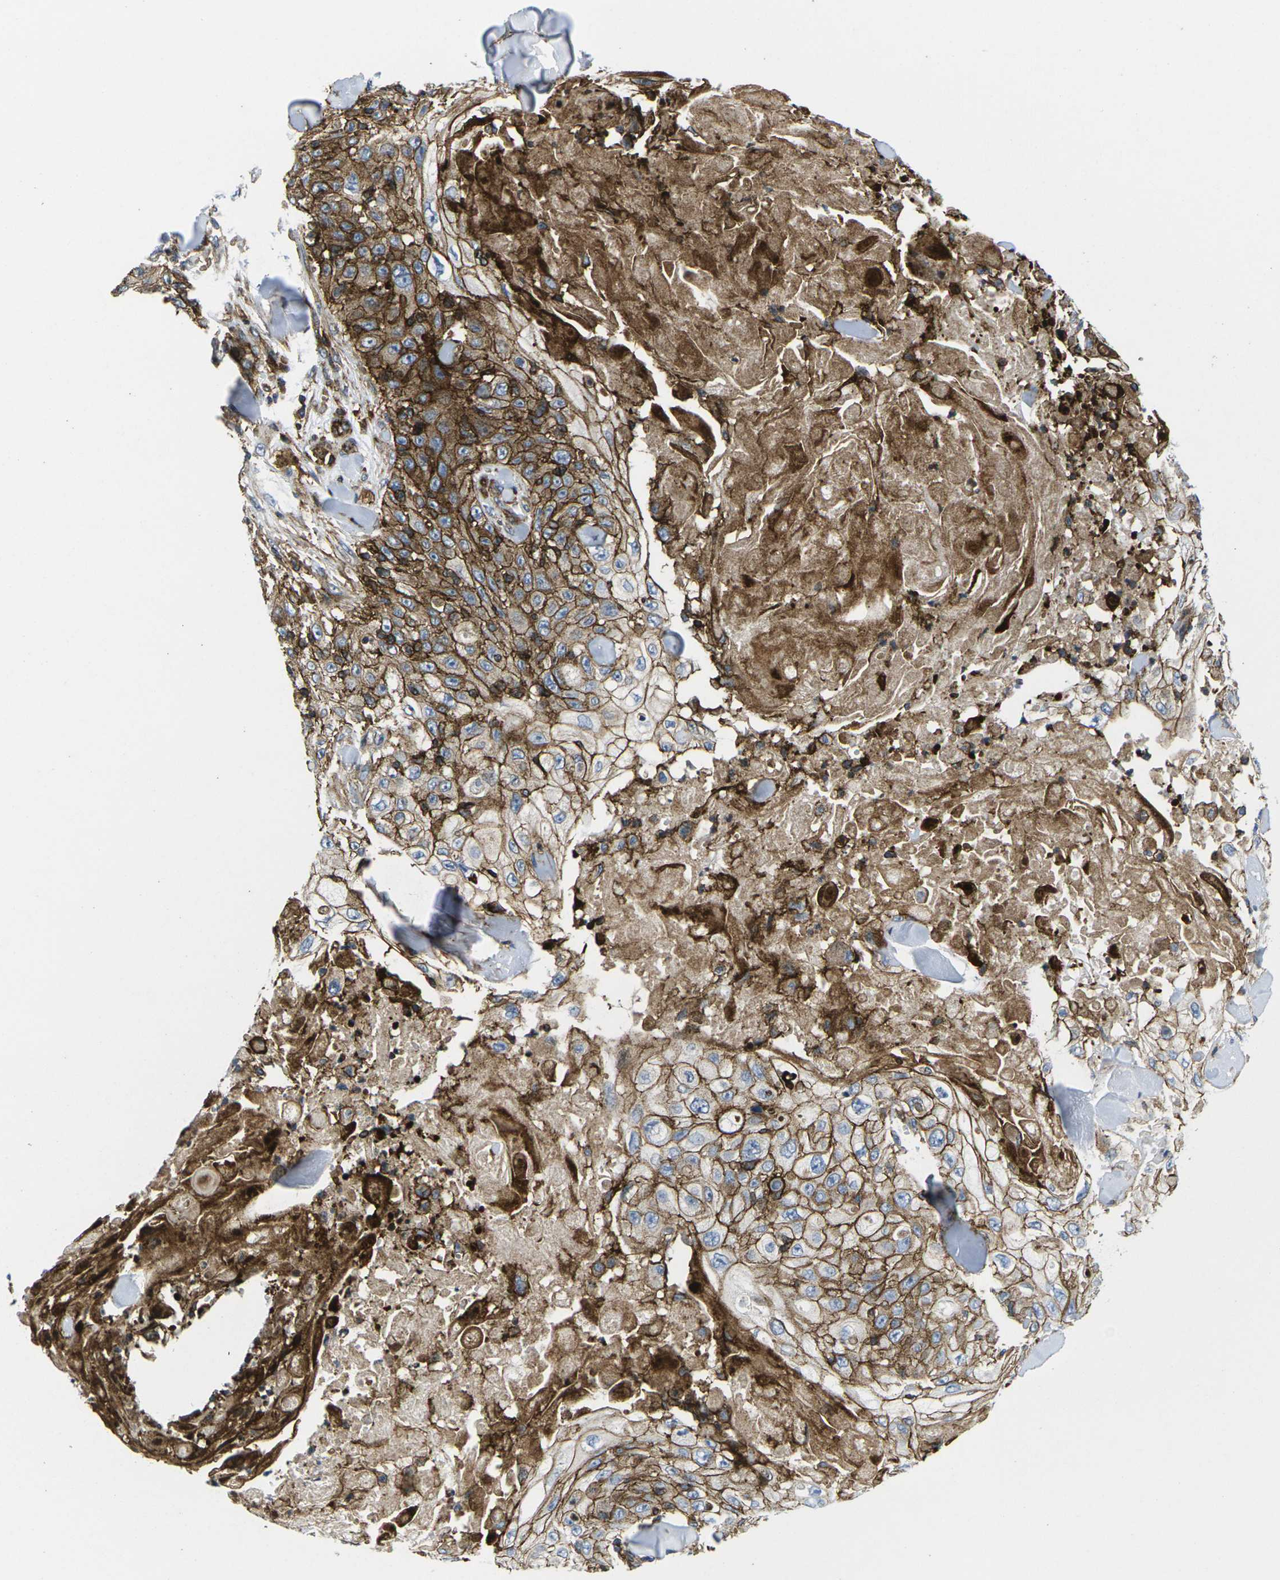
{"staining": {"intensity": "strong", "quantity": ">75%", "location": "cytoplasmic/membranous"}, "tissue": "skin cancer", "cell_type": "Tumor cells", "image_type": "cancer", "snomed": [{"axis": "morphology", "description": "Squamous cell carcinoma, NOS"}, {"axis": "topography", "description": "Skin"}], "caption": "Tumor cells display strong cytoplasmic/membranous positivity in about >75% of cells in skin squamous cell carcinoma.", "gene": "IQGAP1", "patient": {"sex": "male", "age": 86}}